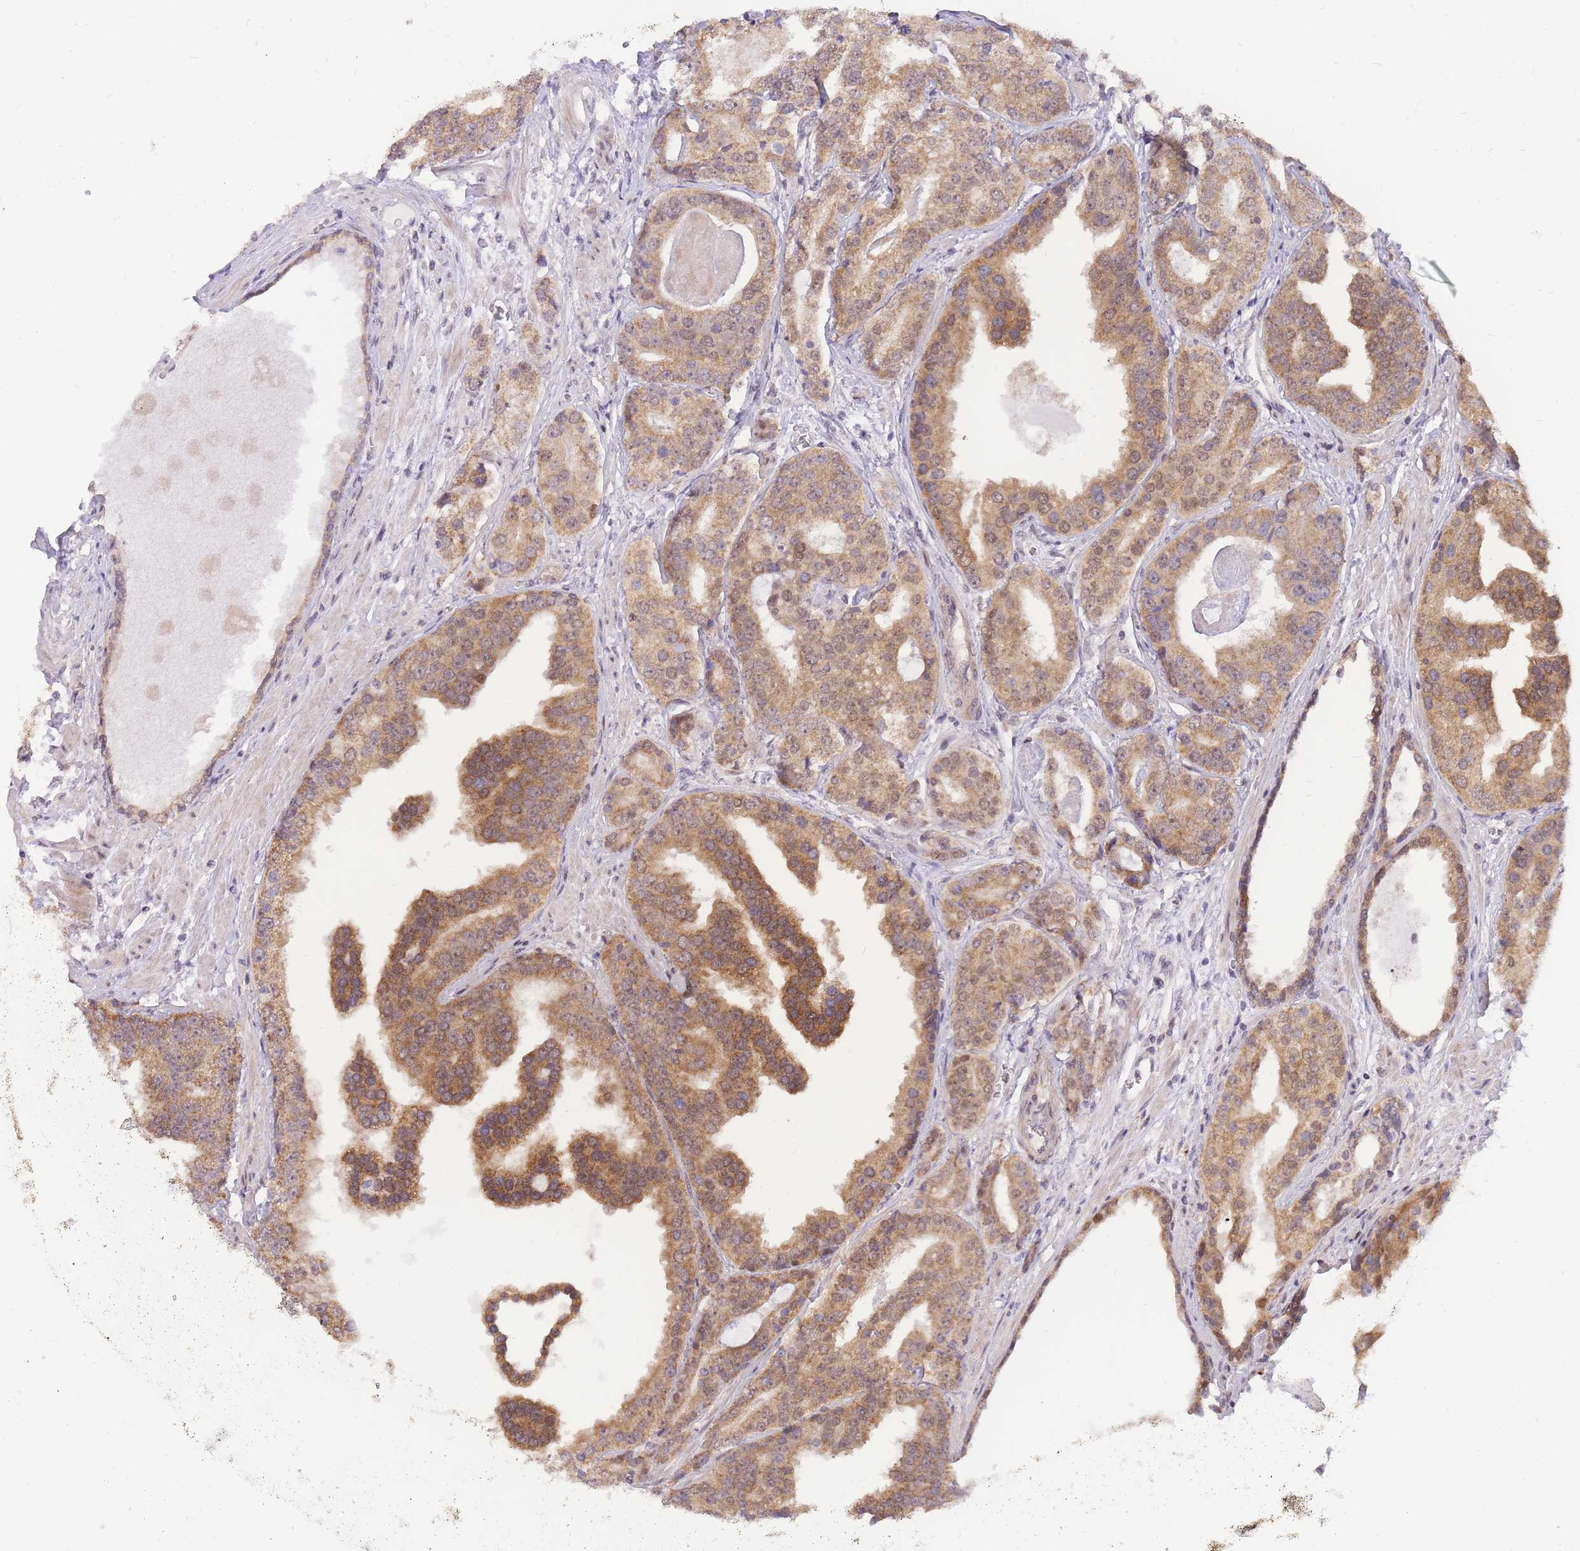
{"staining": {"intensity": "moderate", "quantity": ">75%", "location": "cytoplasmic/membranous"}, "tissue": "prostate cancer", "cell_type": "Tumor cells", "image_type": "cancer", "snomed": [{"axis": "morphology", "description": "Adenocarcinoma, High grade"}, {"axis": "topography", "description": "Prostate"}], "caption": "Brown immunohistochemical staining in prostate adenocarcinoma (high-grade) exhibits moderate cytoplasmic/membranous expression in approximately >75% of tumor cells.", "gene": "MINDY2", "patient": {"sex": "male", "age": 71}}